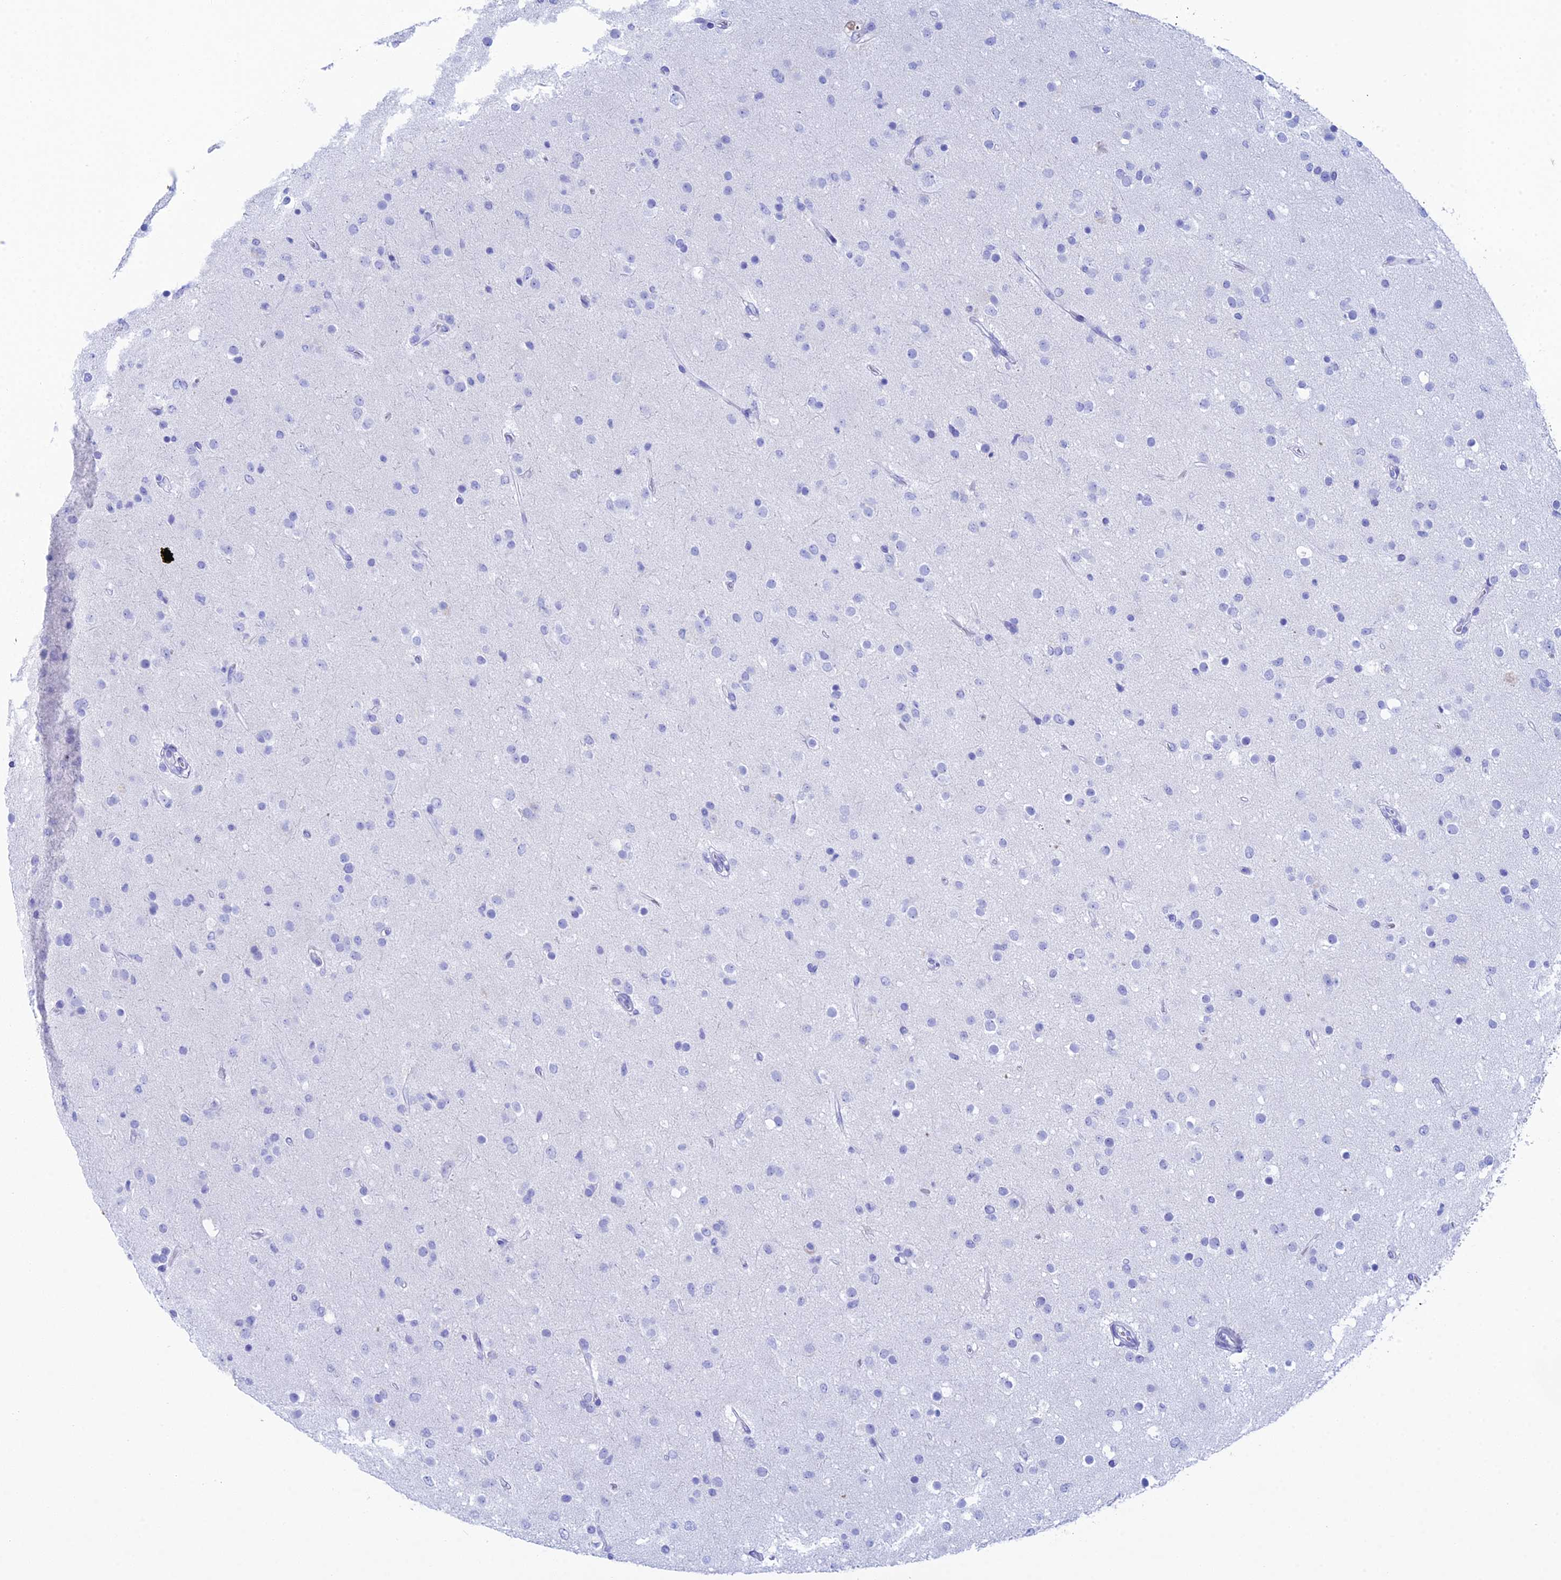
{"staining": {"intensity": "negative", "quantity": "none", "location": "none"}, "tissue": "glioma", "cell_type": "Tumor cells", "image_type": "cancer", "snomed": [{"axis": "morphology", "description": "Glioma, malignant, Low grade"}, {"axis": "topography", "description": "Brain"}], "caption": "High magnification brightfield microscopy of glioma stained with DAB (3,3'-diaminobenzidine) (brown) and counterstained with hematoxylin (blue): tumor cells show no significant positivity.", "gene": "REG1A", "patient": {"sex": "male", "age": 65}}